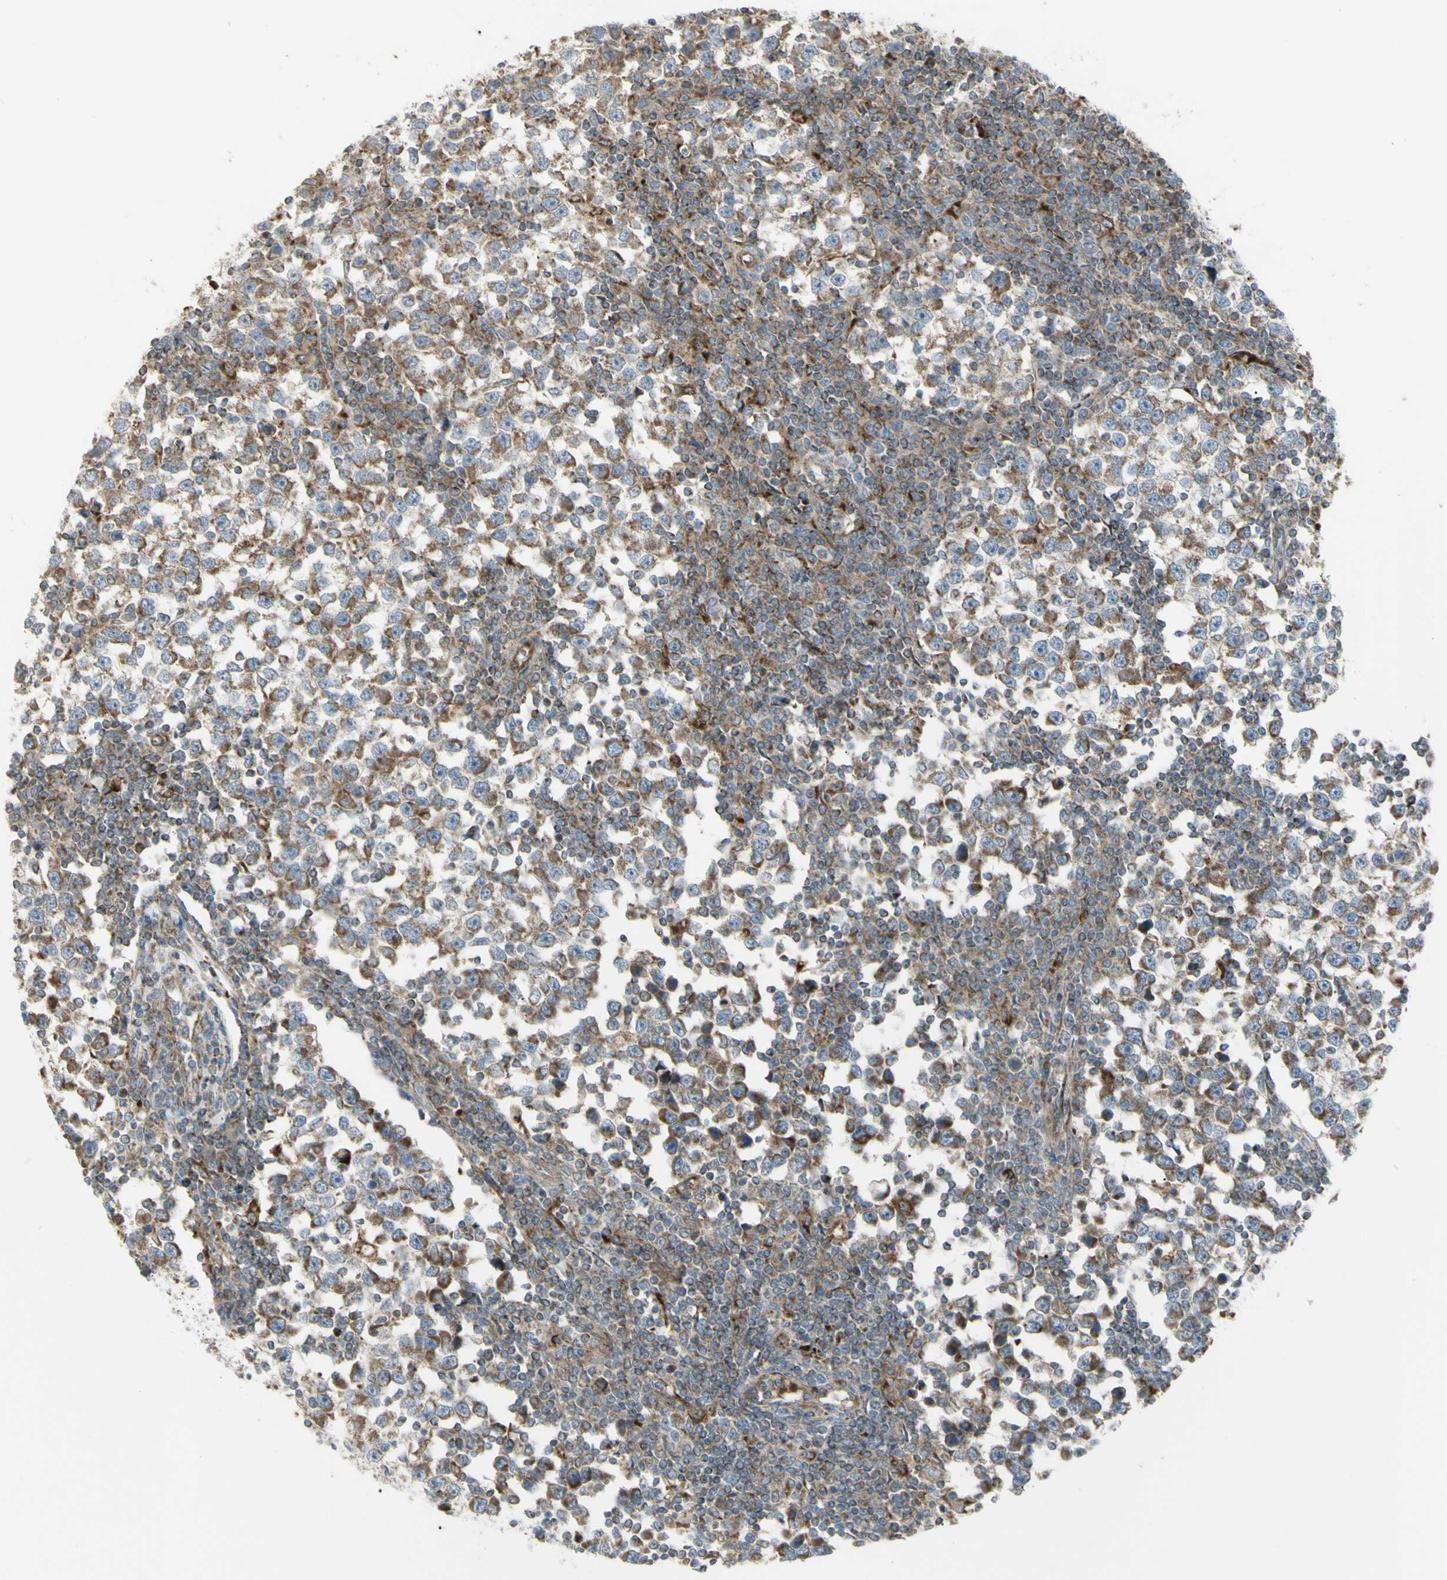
{"staining": {"intensity": "moderate", "quantity": ">75%", "location": "cytoplasmic/membranous"}, "tissue": "testis cancer", "cell_type": "Tumor cells", "image_type": "cancer", "snomed": [{"axis": "morphology", "description": "Seminoma, NOS"}, {"axis": "topography", "description": "Testis"}], "caption": "A high-resolution image shows immunohistochemistry (IHC) staining of testis cancer, which demonstrates moderate cytoplasmic/membranous expression in approximately >75% of tumor cells.", "gene": "CYB5R1", "patient": {"sex": "male", "age": 65}}